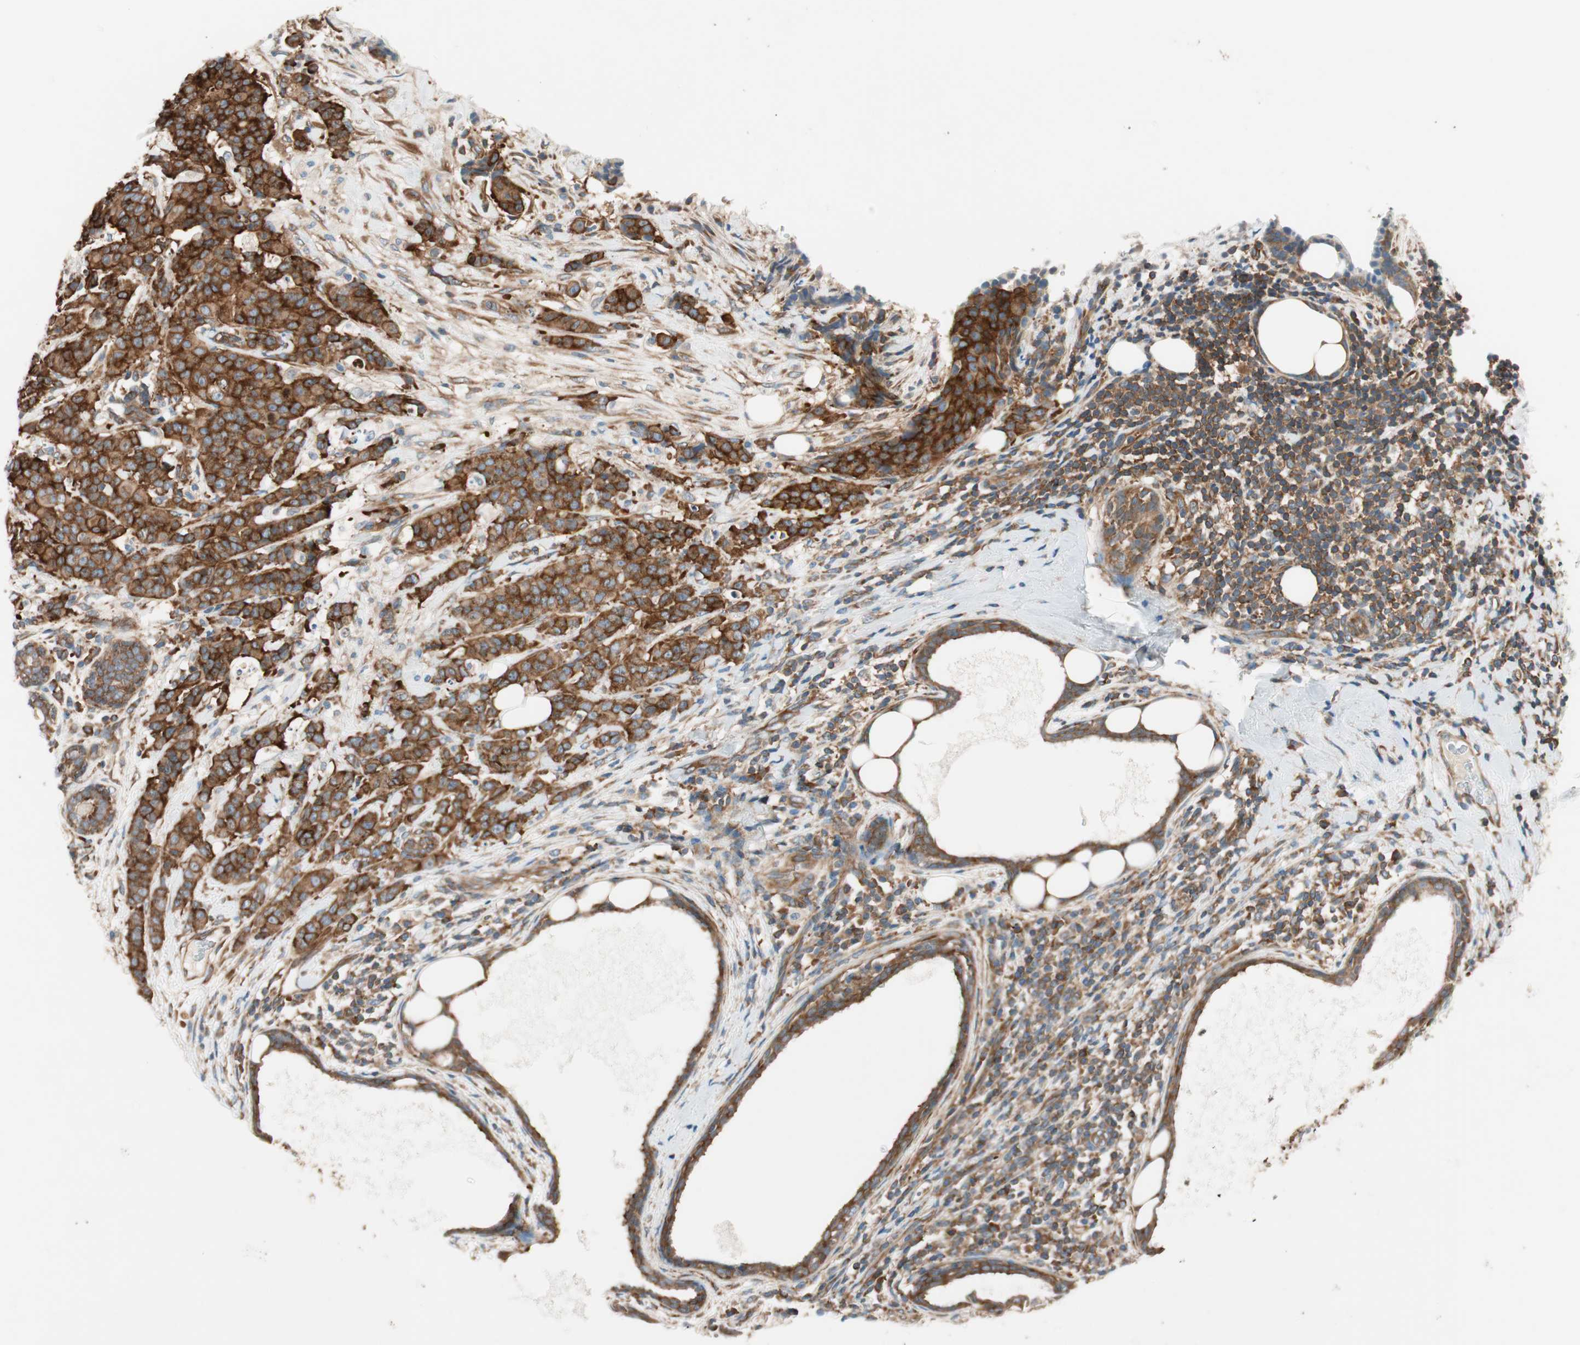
{"staining": {"intensity": "strong", "quantity": ">75%", "location": "cytoplasmic/membranous"}, "tissue": "breast cancer", "cell_type": "Tumor cells", "image_type": "cancer", "snomed": [{"axis": "morphology", "description": "Duct carcinoma"}, {"axis": "topography", "description": "Breast"}], "caption": "Immunohistochemistry (IHC) photomicrograph of breast cancer (intraductal carcinoma) stained for a protein (brown), which demonstrates high levels of strong cytoplasmic/membranous positivity in approximately >75% of tumor cells.", "gene": "WASL", "patient": {"sex": "female", "age": 40}}